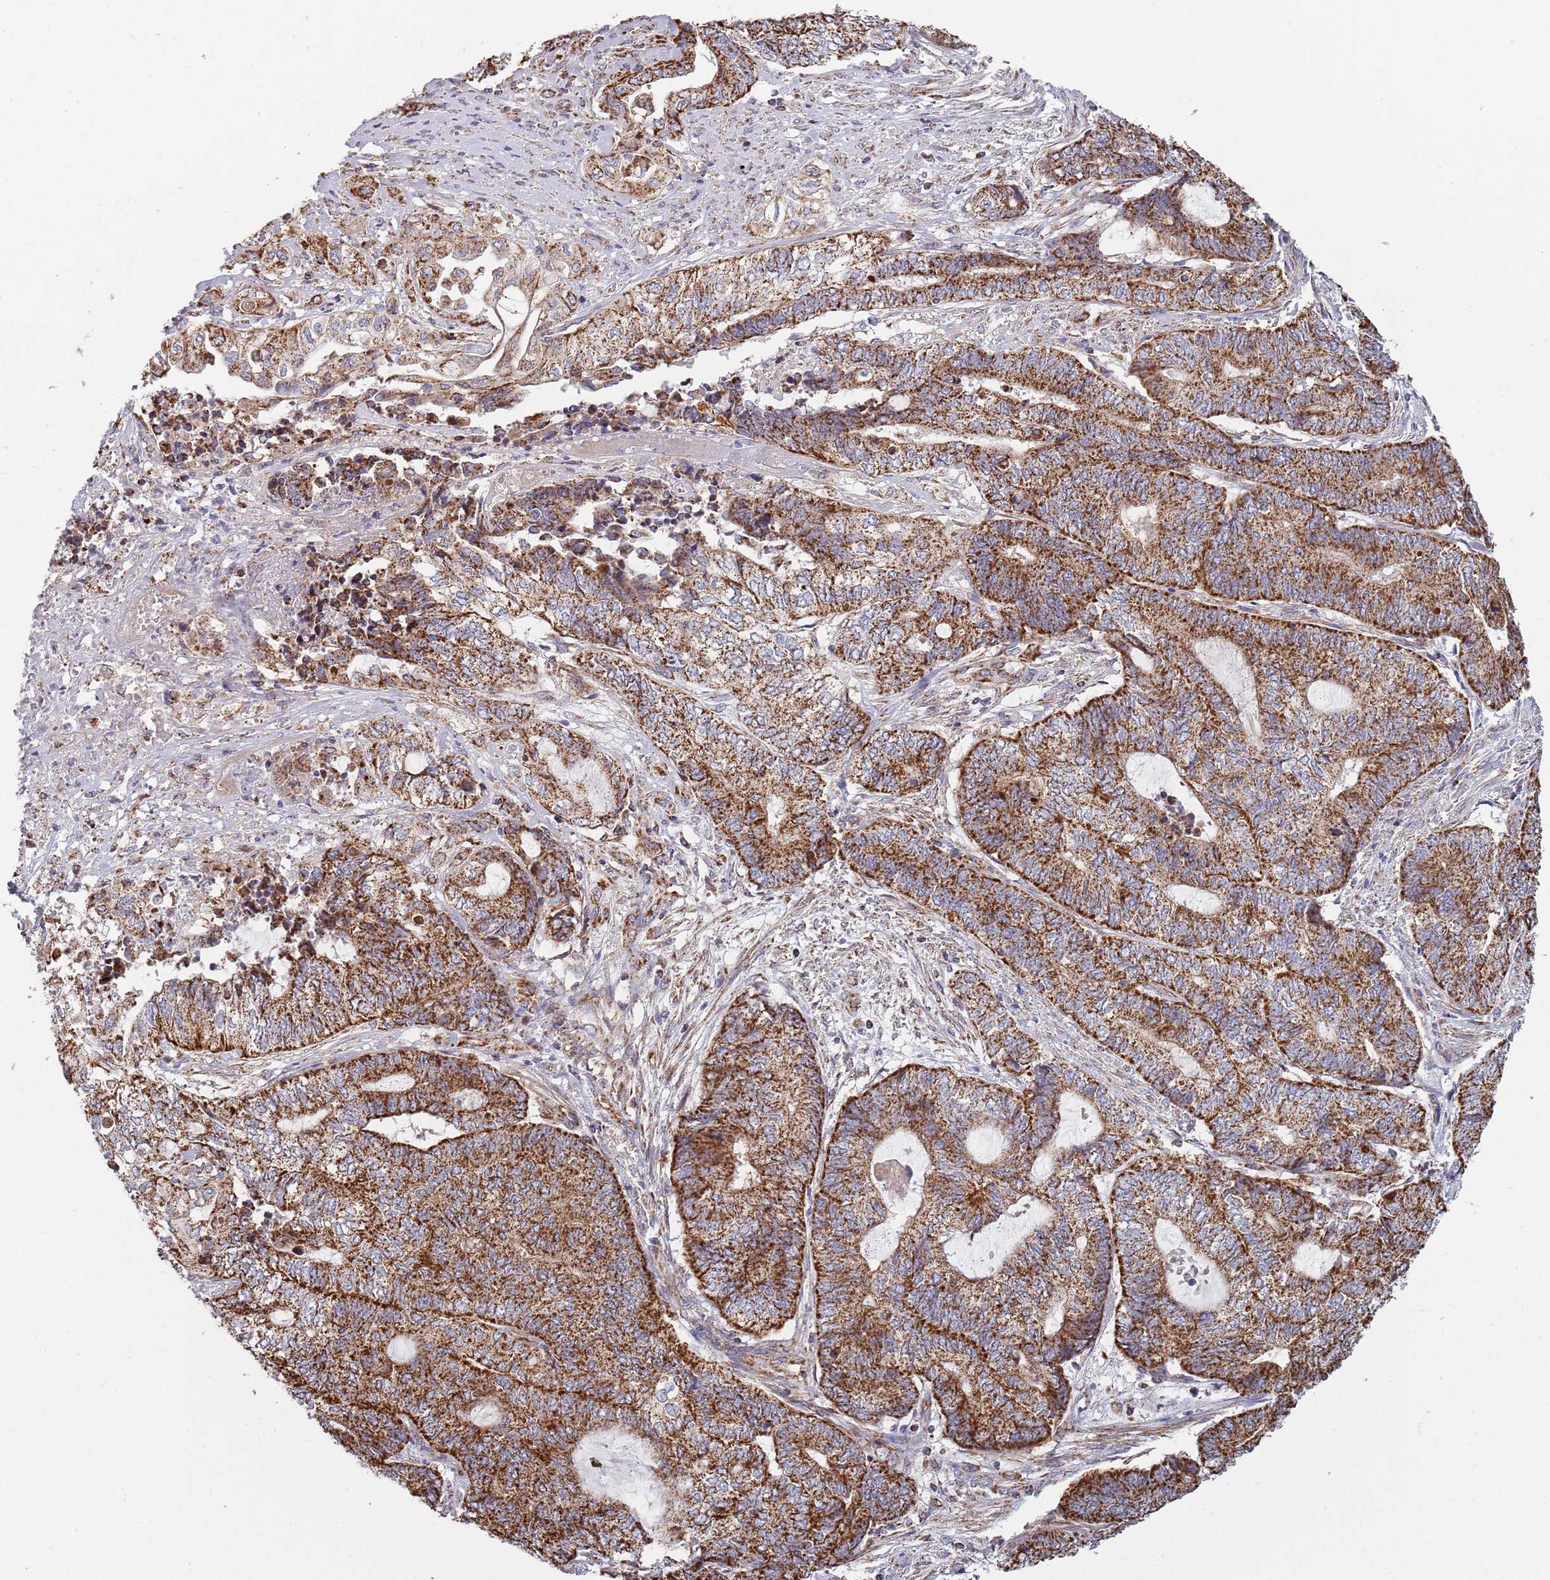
{"staining": {"intensity": "strong", "quantity": ">75%", "location": "cytoplasmic/membranous"}, "tissue": "endometrial cancer", "cell_type": "Tumor cells", "image_type": "cancer", "snomed": [{"axis": "morphology", "description": "Adenocarcinoma, NOS"}, {"axis": "topography", "description": "Uterus"}, {"axis": "topography", "description": "Endometrium"}], "caption": "Immunohistochemical staining of human endometrial adenocarcinoma reveals high levels of strong cytoplasmic/membranous staining in approximately >75% of tumor cells.", "gene": "VPS16", "patient": {"sex": "female", "age": 70}}